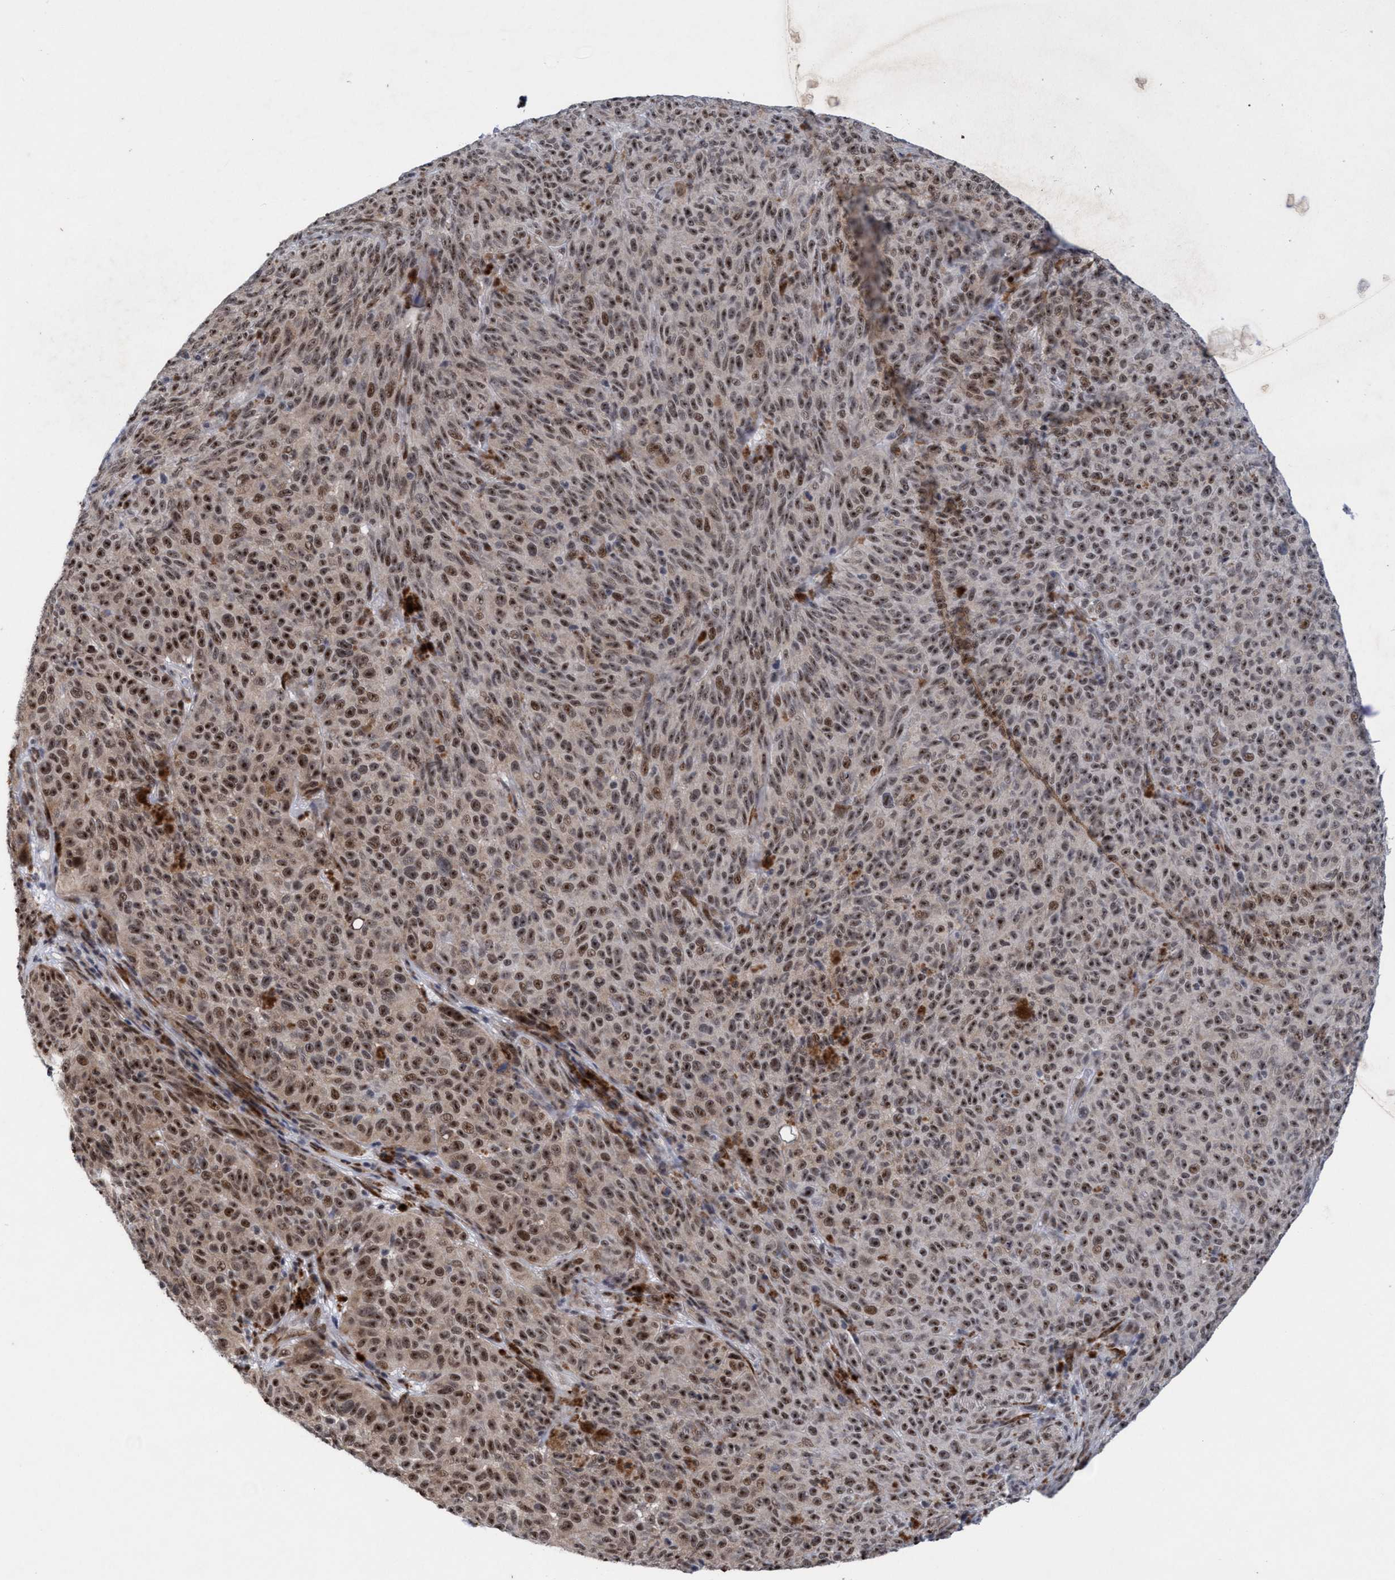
{"staining": {"intensity": "moderate", "quantity": ">75%", "location": "nuclear"}, "tissue": "melanoma", "cell_type": "Tumor cells", "image_type": "cancer", "snomed": [{"axis": "morphology", "description": "Malignant melanoma, NOS"}, {"axis": "topography", "description": "Skin"}], "caption": "Brown immunohistochemical staining in malignant melanoma demonstrates moderate nuclear expression in approximately >75% of tumor cells. Immunohistochemistry stains the protein in brown and the nuclei are stained blue.", "gene": "GLT6D1", "patient": {"sex": "female", "age": 82}}